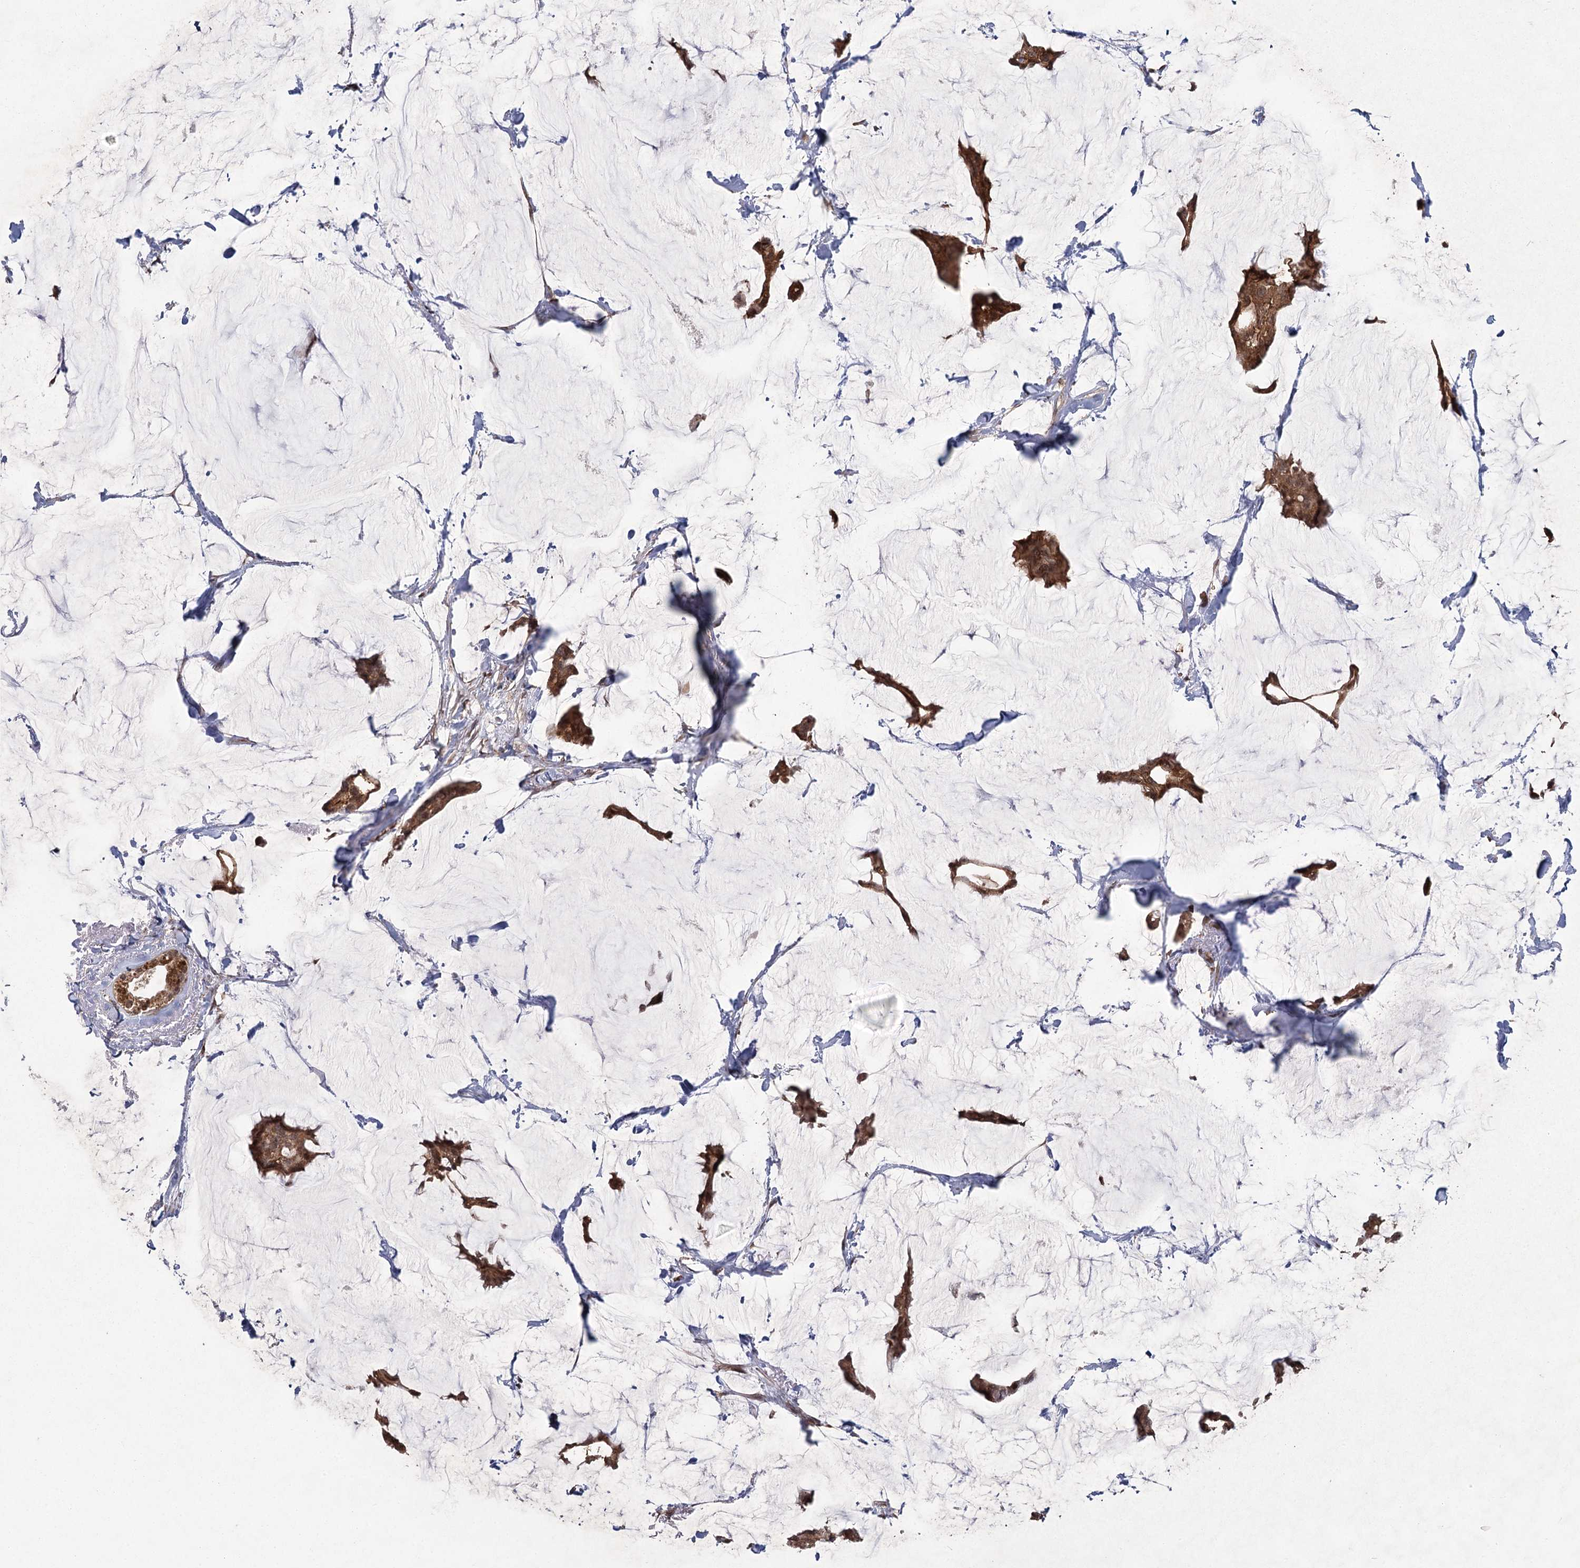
{"staining": {"intensity": "moderate", "quantity": ">75%", "location": "cytoplasmic/membranous,nuclear"}, "tissue": "breast cancer", "cell_type": "Tumor cells", "image_type": "cancer", "snomed": [{"axis": "morphology", "description": "Duct carcinoma"}, {"axis": "topography", "description": "Breast"}], "caption": "Protein positivity by IHC demonstrates moderate cytoplasmic/membranous and nuclear staining in about >75% of tumor cells in invasive ductal carcinoma (breast).", "gene": "ZCCHC24", "patient": {"sex": "female", "age": 93}}